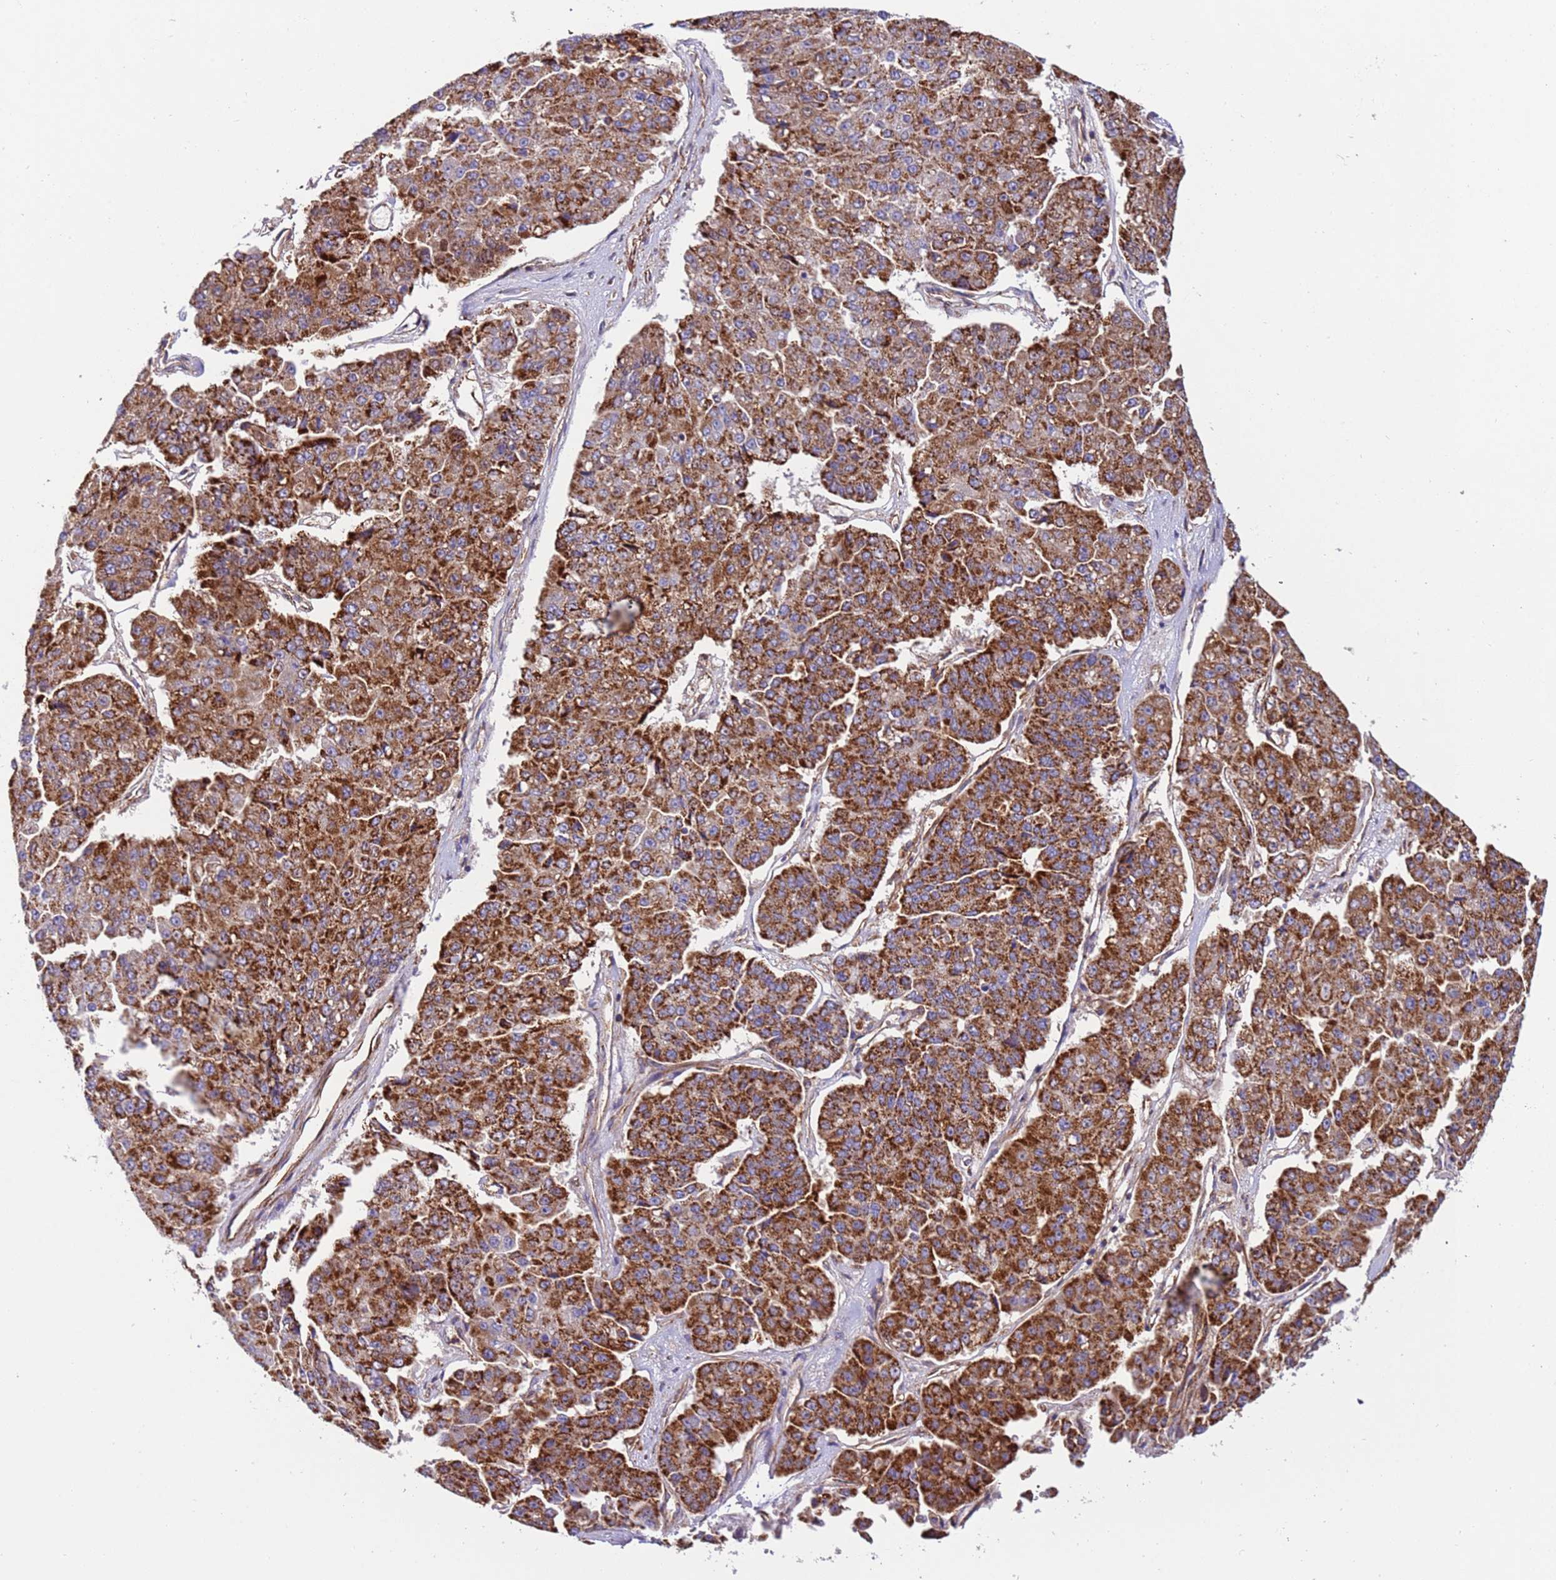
{"staining": {"intensity": "strong", "quantity": ">75%", "location": "cytoplasmic/membranous"}, "tissue": "pancreatic cancer", "cell_type": "Tumor cells", "image_type": "cancer", "snomed": [{"axis": "morphology", "description": "Adenocarcinoma, NOS"}, {"axis": "topography", "description": "Pancreas"}], "caption": "There is high levels of strong cytoplasmic/membranous expression in tumor cells of pancreatic cancer, as demonstrated by immunohistochemical staining (brown color).", "gene": "MRPL20", "patient": {"sex": "male", "age": 50}}